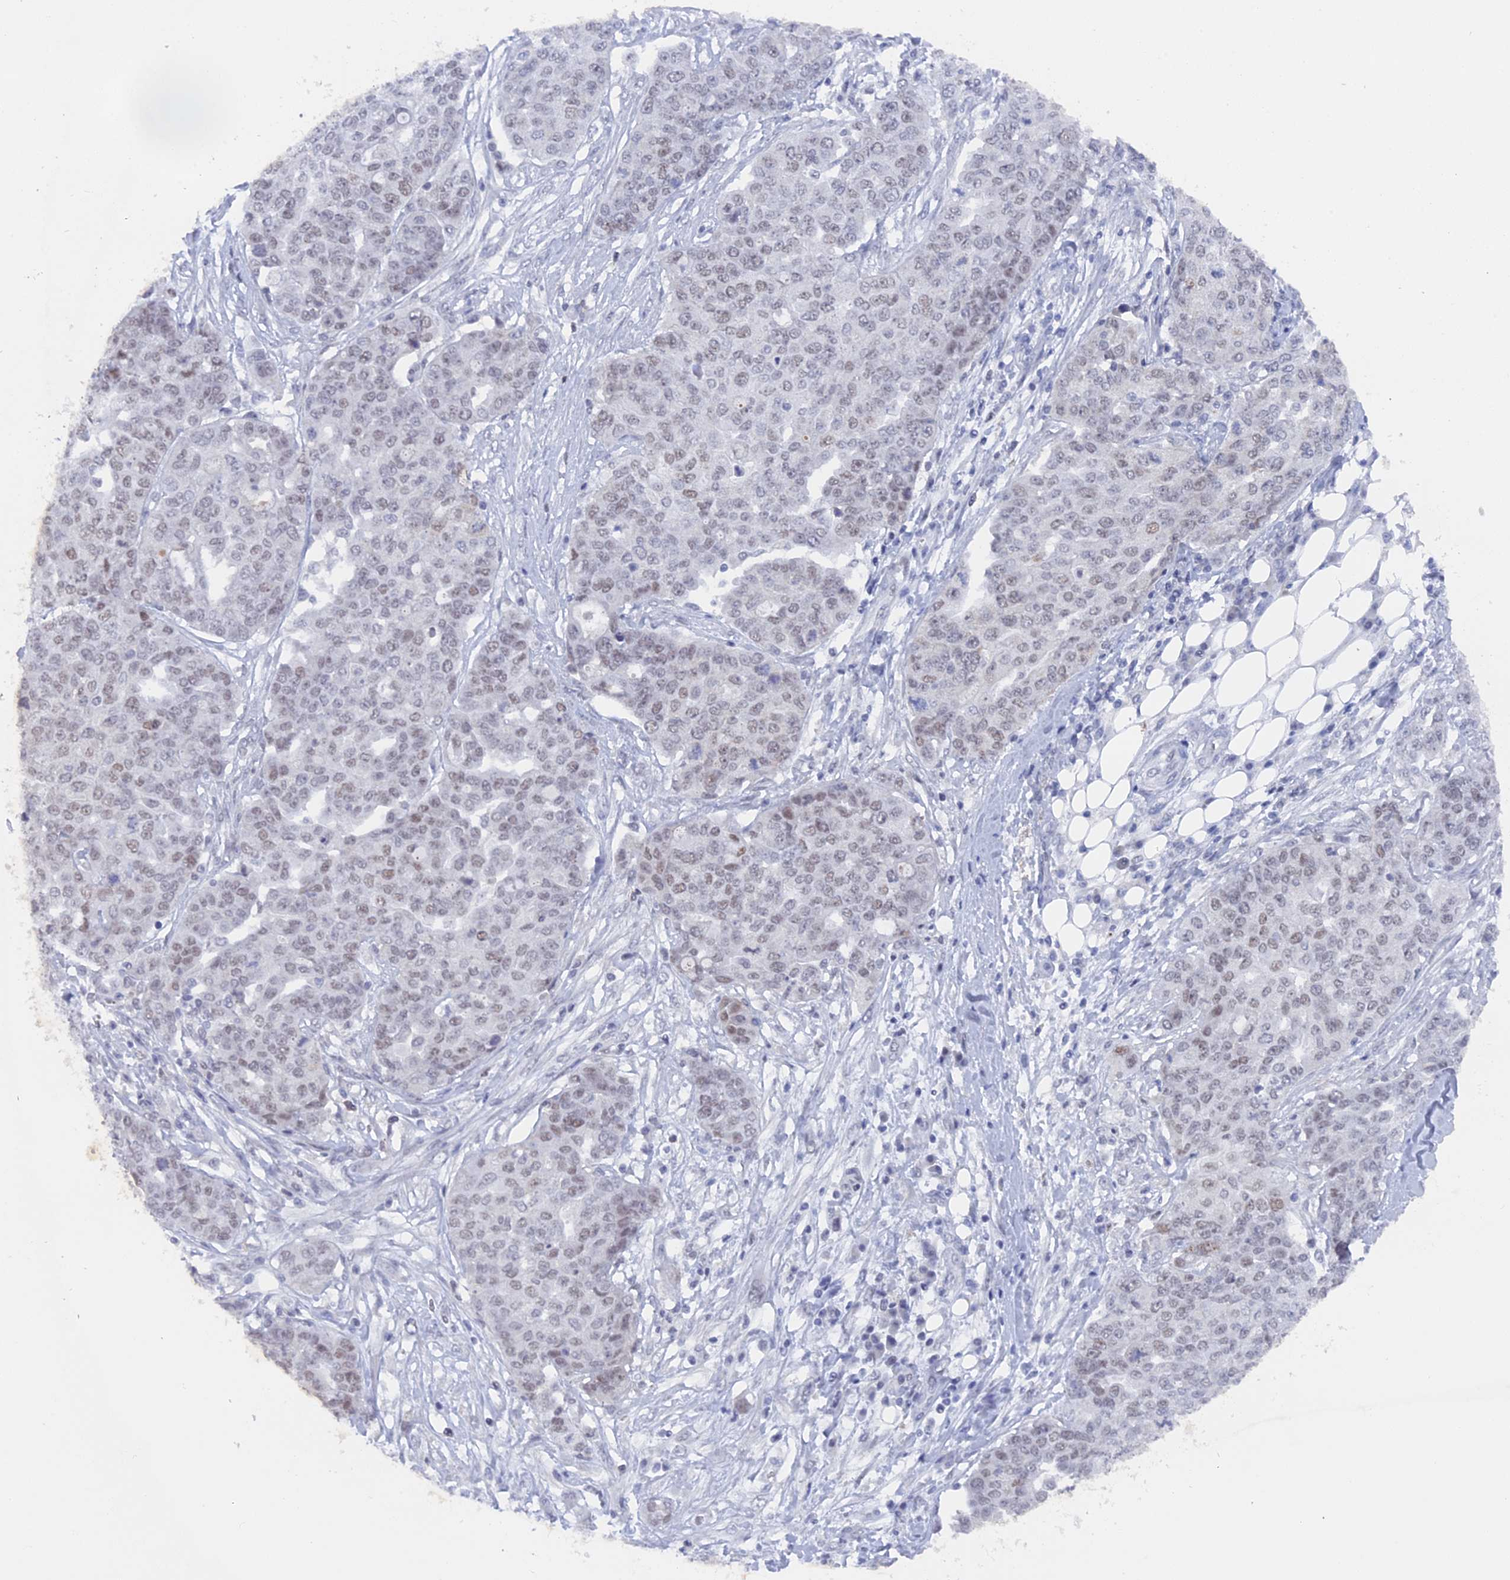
{"staining": {"intensity": "weak", "quantity": "<25%", "location": "nuclear"}, "tissue": "ovarian cancer", "cell_type": "Tumor cells", "image_type": "cancer", "snomed": [{"axis": "morphology", "description": "Cystadenocarcinoma, serous, NOS"}, {"axis": "topography", "description": "Soft tissue"}, {"axis": "topography", "description": "Ovary"}], "caption": "High power microscopy histopathology image of an immunohistochemistry histopathology image of ovarian serous cystadenocarcinoma, revealing no significant expression in tumor cells. (Stains: DAB immunohistochemistry (IHC) with hematoxylin counter stain, Microscopy: brightfield microscopy at high magnification).", "gene": "BRD2", "patient": {"sex": "female", "age": 57}}